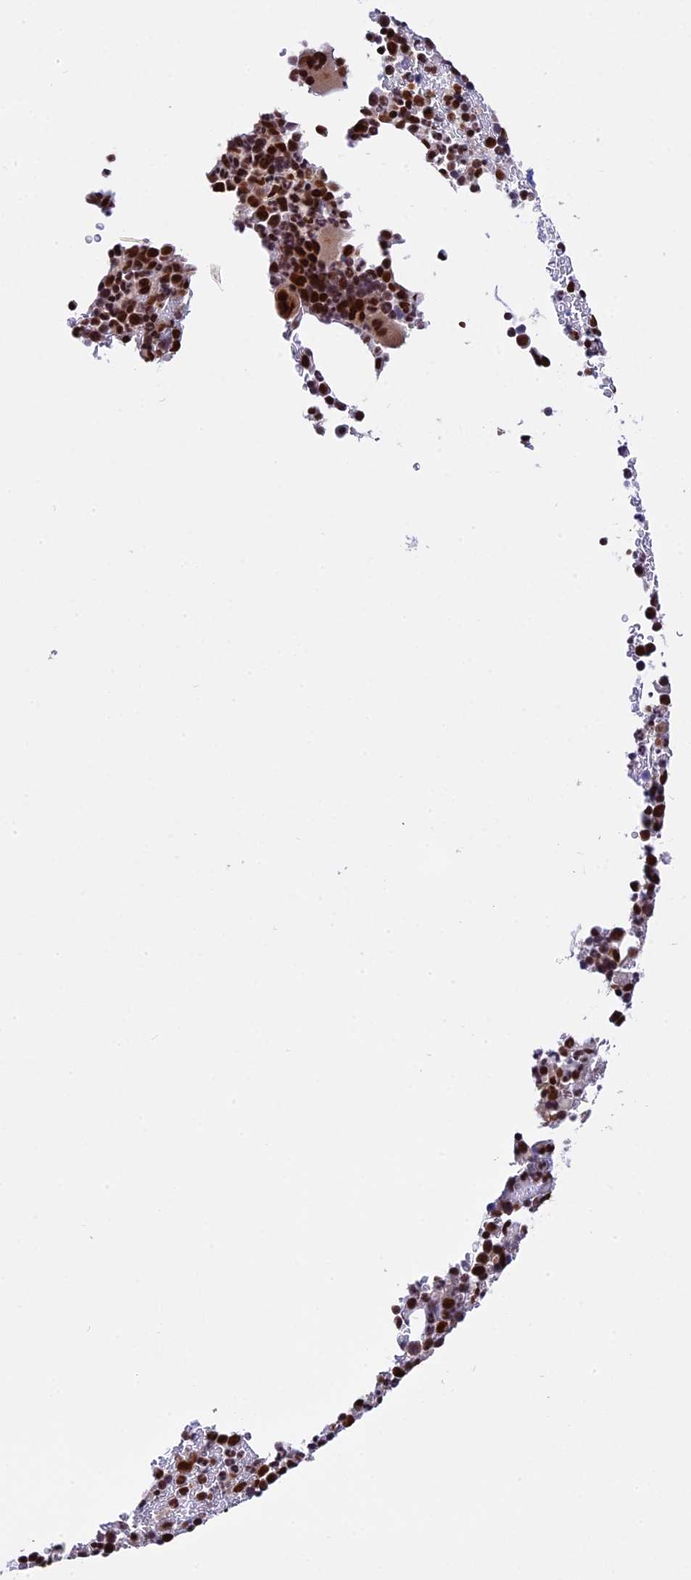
{"staining": {"intensity": "strong", "quantity": "25%-75%", "location": "nuclear"}, "tissue": "bone marrow", "cell_type": "Hematopoietic cells", "image_type": "normal", "snomed": [{"axis": "morphology", "description": "Normal tissue, NOS"}, {"axis": "topography", "description": "Bone marrow"}], "caption": "A brown stain highlights strong nuclear expression of a protein in hematopoietic cells of unremarkable human bone marrow.", "gene": "RAMACL", "patient": {"sex": "female", "age": 82}}